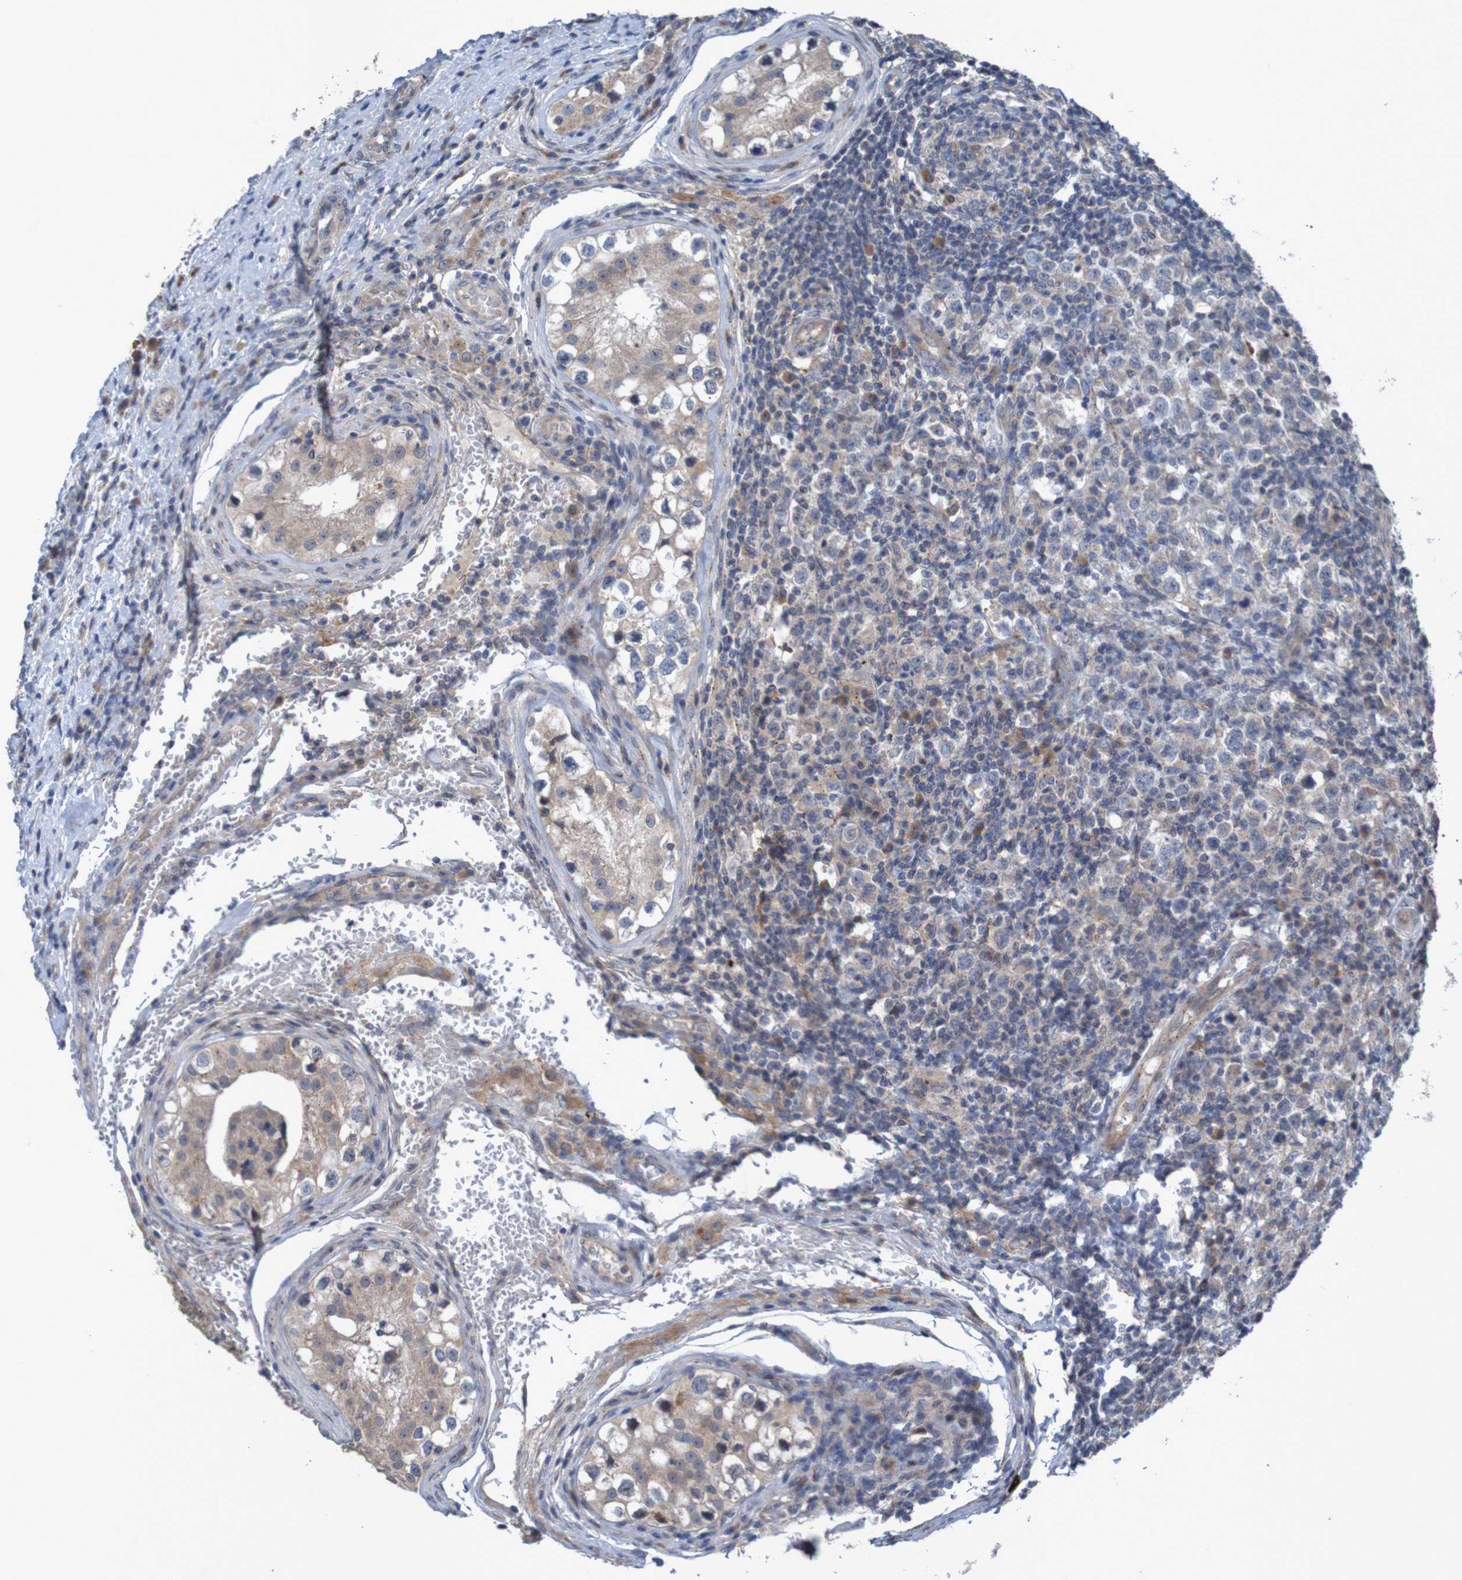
{"staining": {"intensity": "negative", "quantity": "none", "location": "none"}, "tissue": "testis cancer", "cell_type": "Tumor cells", "image_type": "cancer", "snomed": [{"axis": "morphology", "description": "Carcinoma, Embryonal, NOS"}, {"axis": "topography", "description": "Testis"}], "caption": "This is an IHC image of human testis cancer (embryonal carcinoma). There is no expression in tumor cells.", "gene": "ANGPT4", "patient": {"sex": "male", "age": 21}}